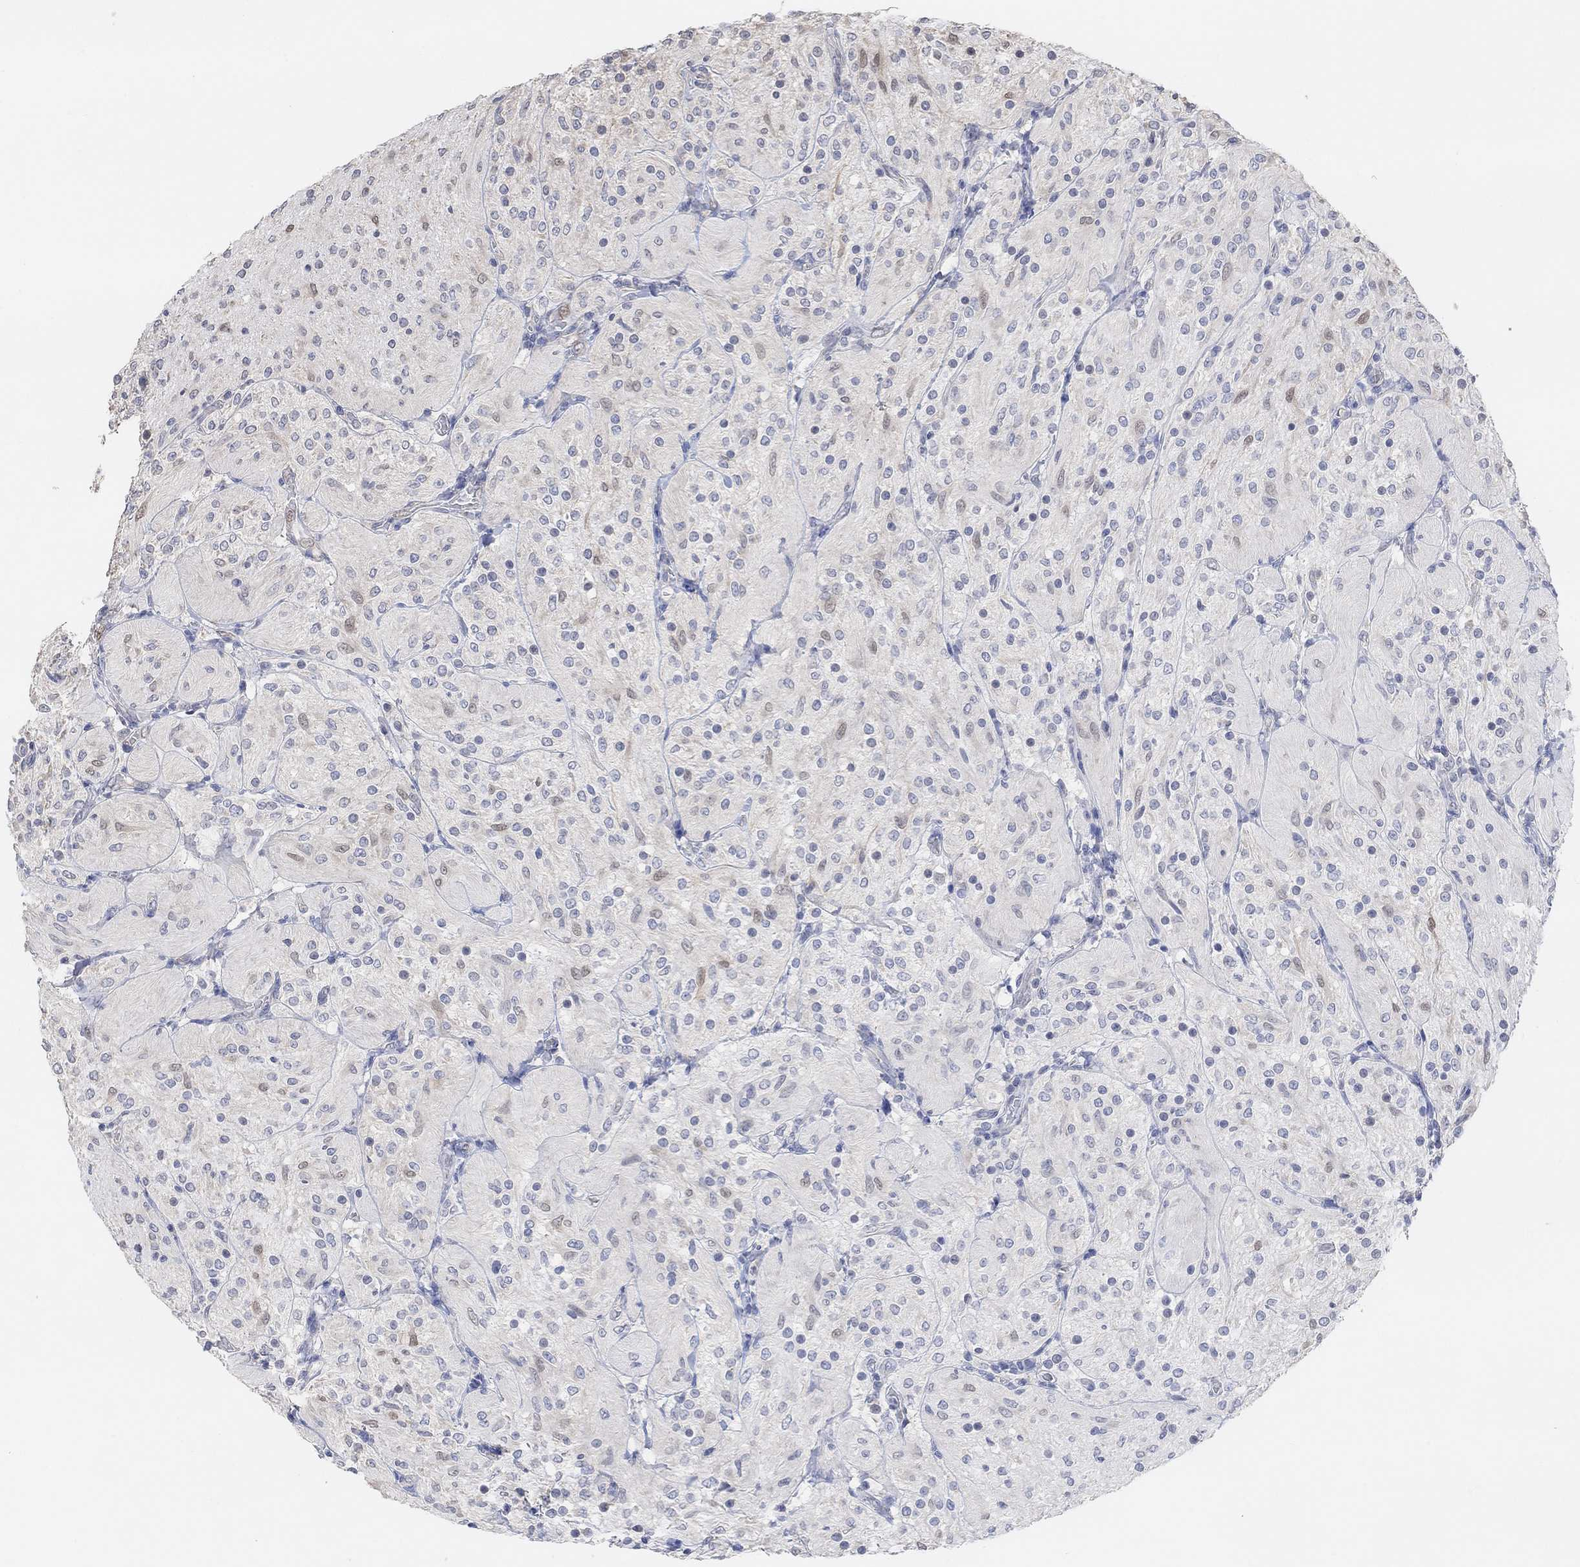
{"staining": {"intensity": "negative", "quantity": "none", "location": "none"}, "tissue": "glioma", "cell_type": "Tumor cells", "image_type": "cancer", "snomed": [{"axis": "morphology", "description": "Glioma, malignant, Low grade"}, {"axis": "topography", "description": "Brain"}], "caption": "Malignant glioma (low-grade) stained for a protein using IHC reveals no positivity tumor cells.", "gene": "MUC1", "patient": {"sex": "male", "age": 3}}